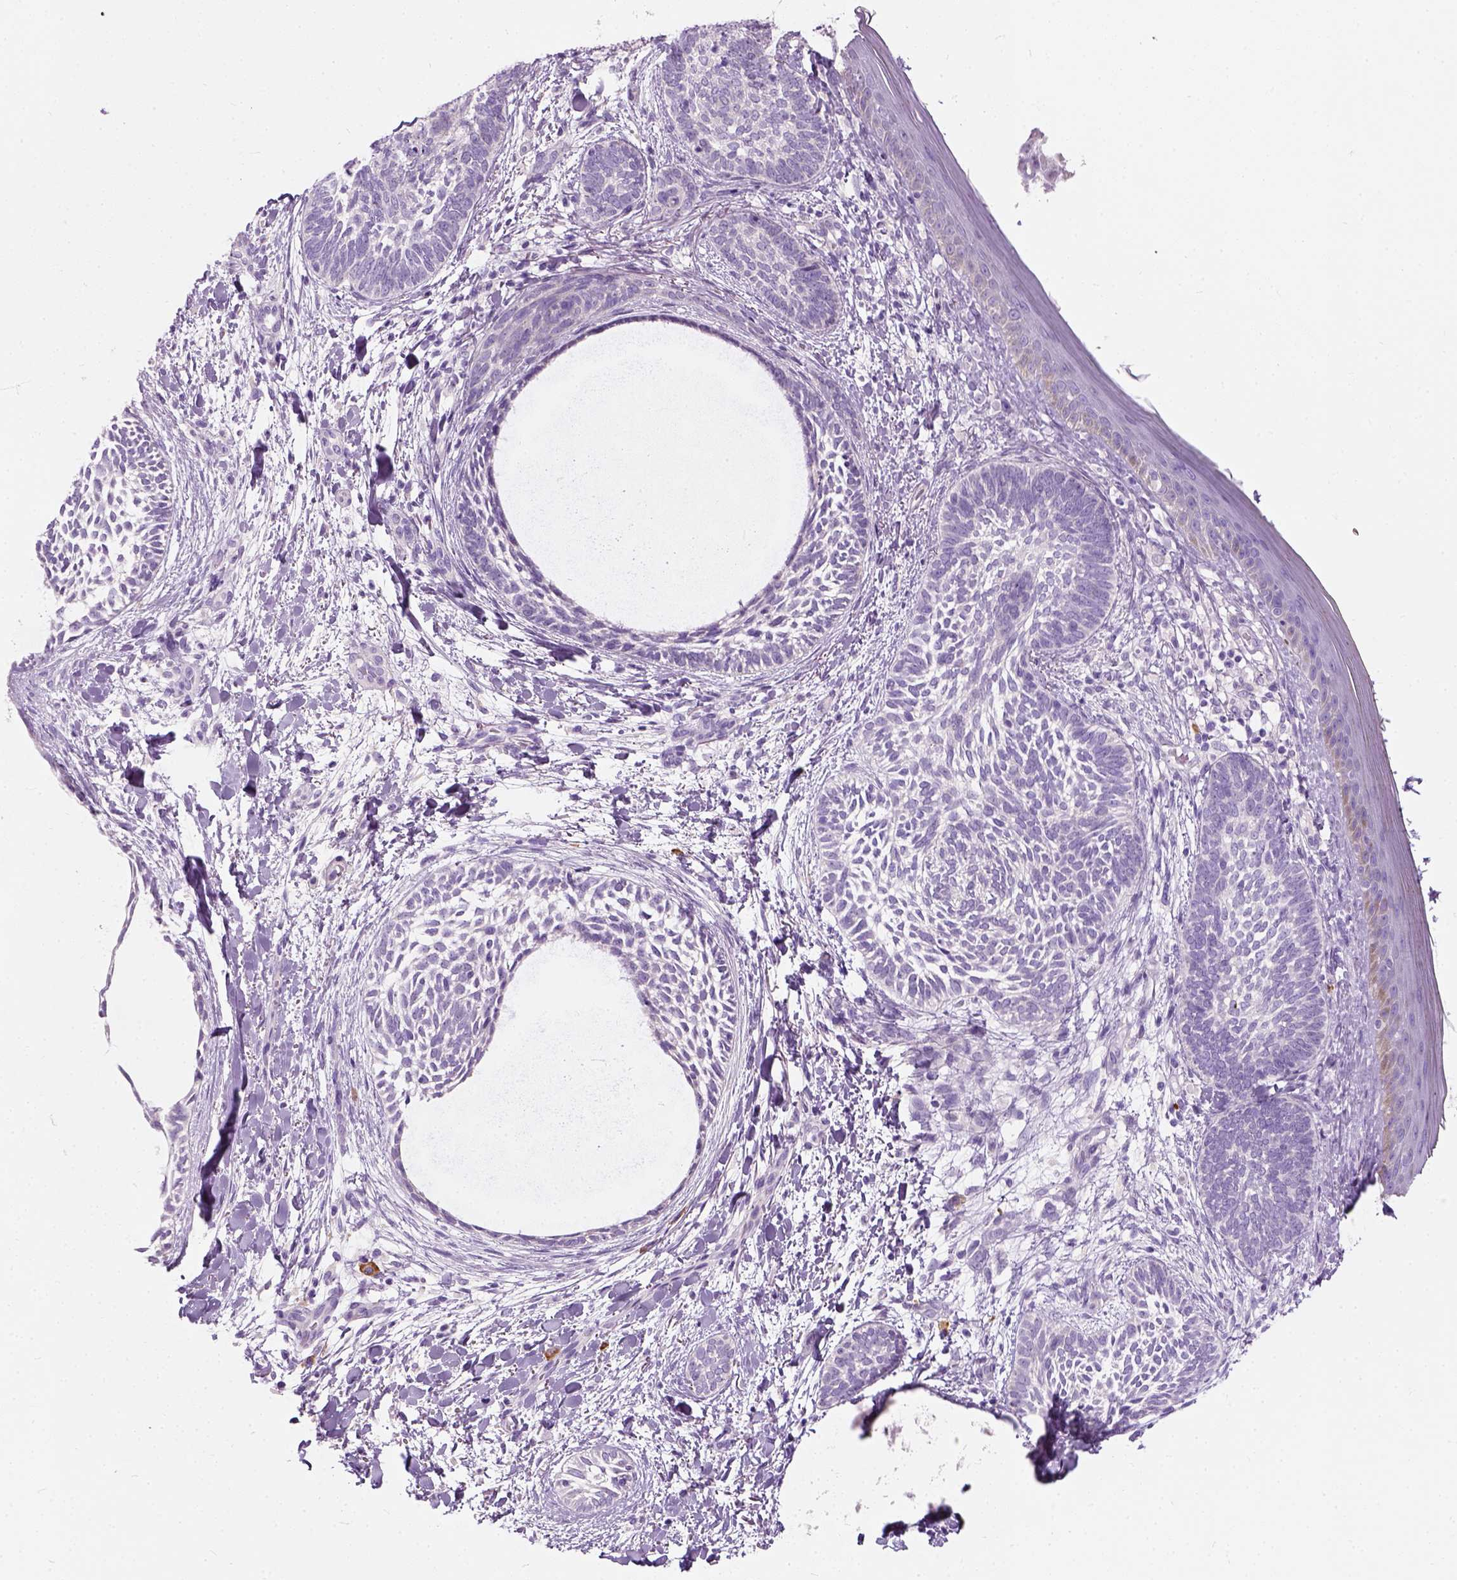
{"staining": {"intensity": "negative", "quantity": "none", "location": "none"}, "tissue": "skin cancer", "cell_type": "Tumor cells", "image_type": "cancer", "snomed": [{"axis": "morphology", "description": "Normal tissue, NOS"}, {"axis": "morphology", "description": "Basal cell carcinoma"}, {"axis": "topography", "description": "Skin"}], "caption": "Micrograph shows no significant protein positivity in tumor cells of skin cancer. (Stains: DAB (3,3'-diaminobenzidine) IHC with hematoxylin counter stain, Microscopy: brightfield microscopy at high magnification).", "gene": "TRIM72", "patient": {"sex": "male", "age": 46}}